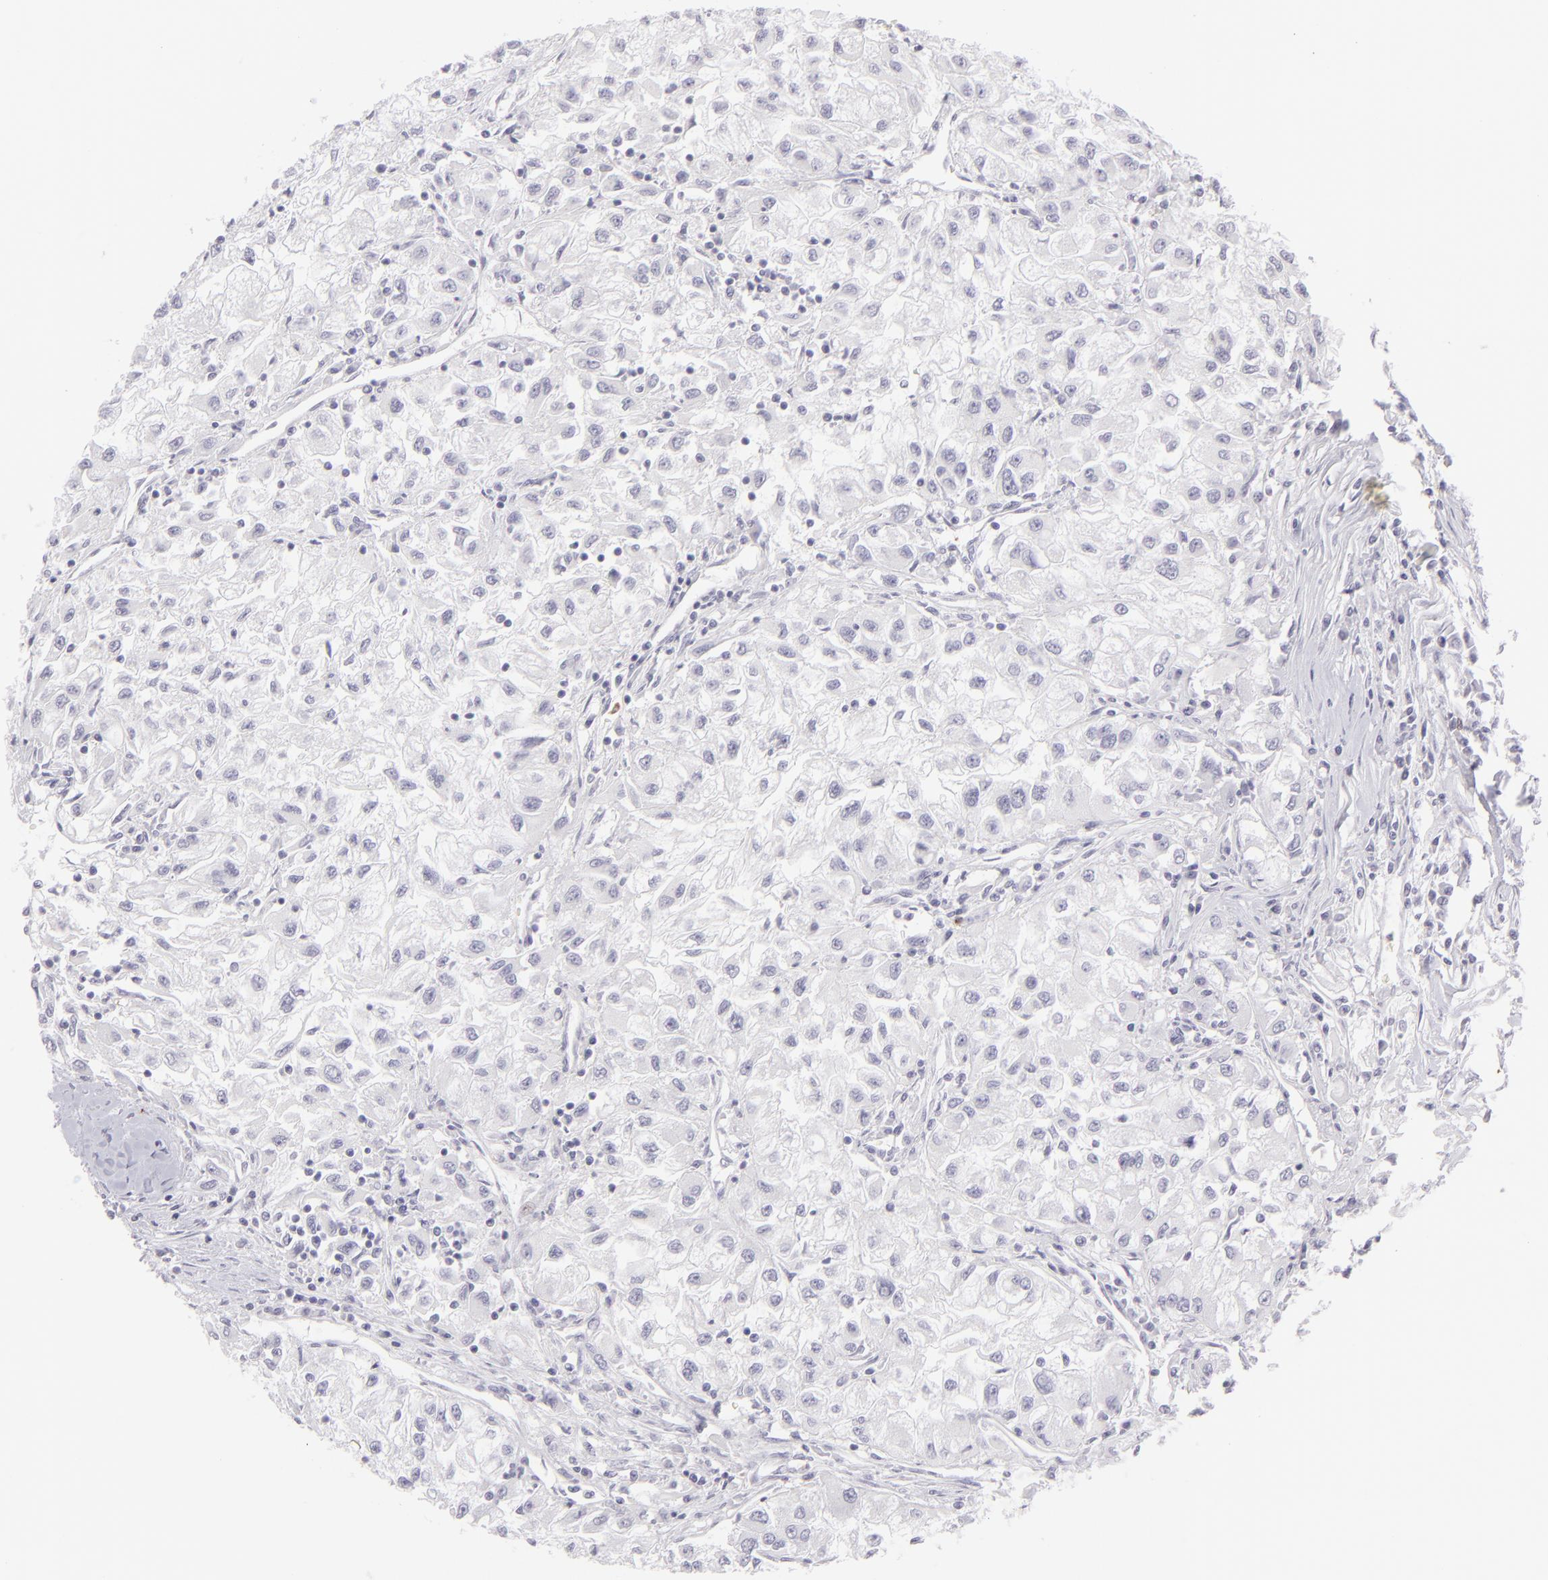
{"staining": {"intensity": "negative", "quantity": "none", "location": "none"}, "tissue": "renal cancer", "cell_type": "Tumor cells", "image_type": "cancer", "snomed": [{"axis": "morphology", "description": "Adenocarcinoma, NOS"}, {"axis": "topography", "description": "Kidney"}], "caption": "This micrograph is of renal adenocarcinoma stained with immunohistochemistry (IHC) to label a protein in brown with the nuclei are counter-stained blue. There is no staining in tumor cells.", "gene": "FCER2", "patient": {"sex": "male", "age": 59}}